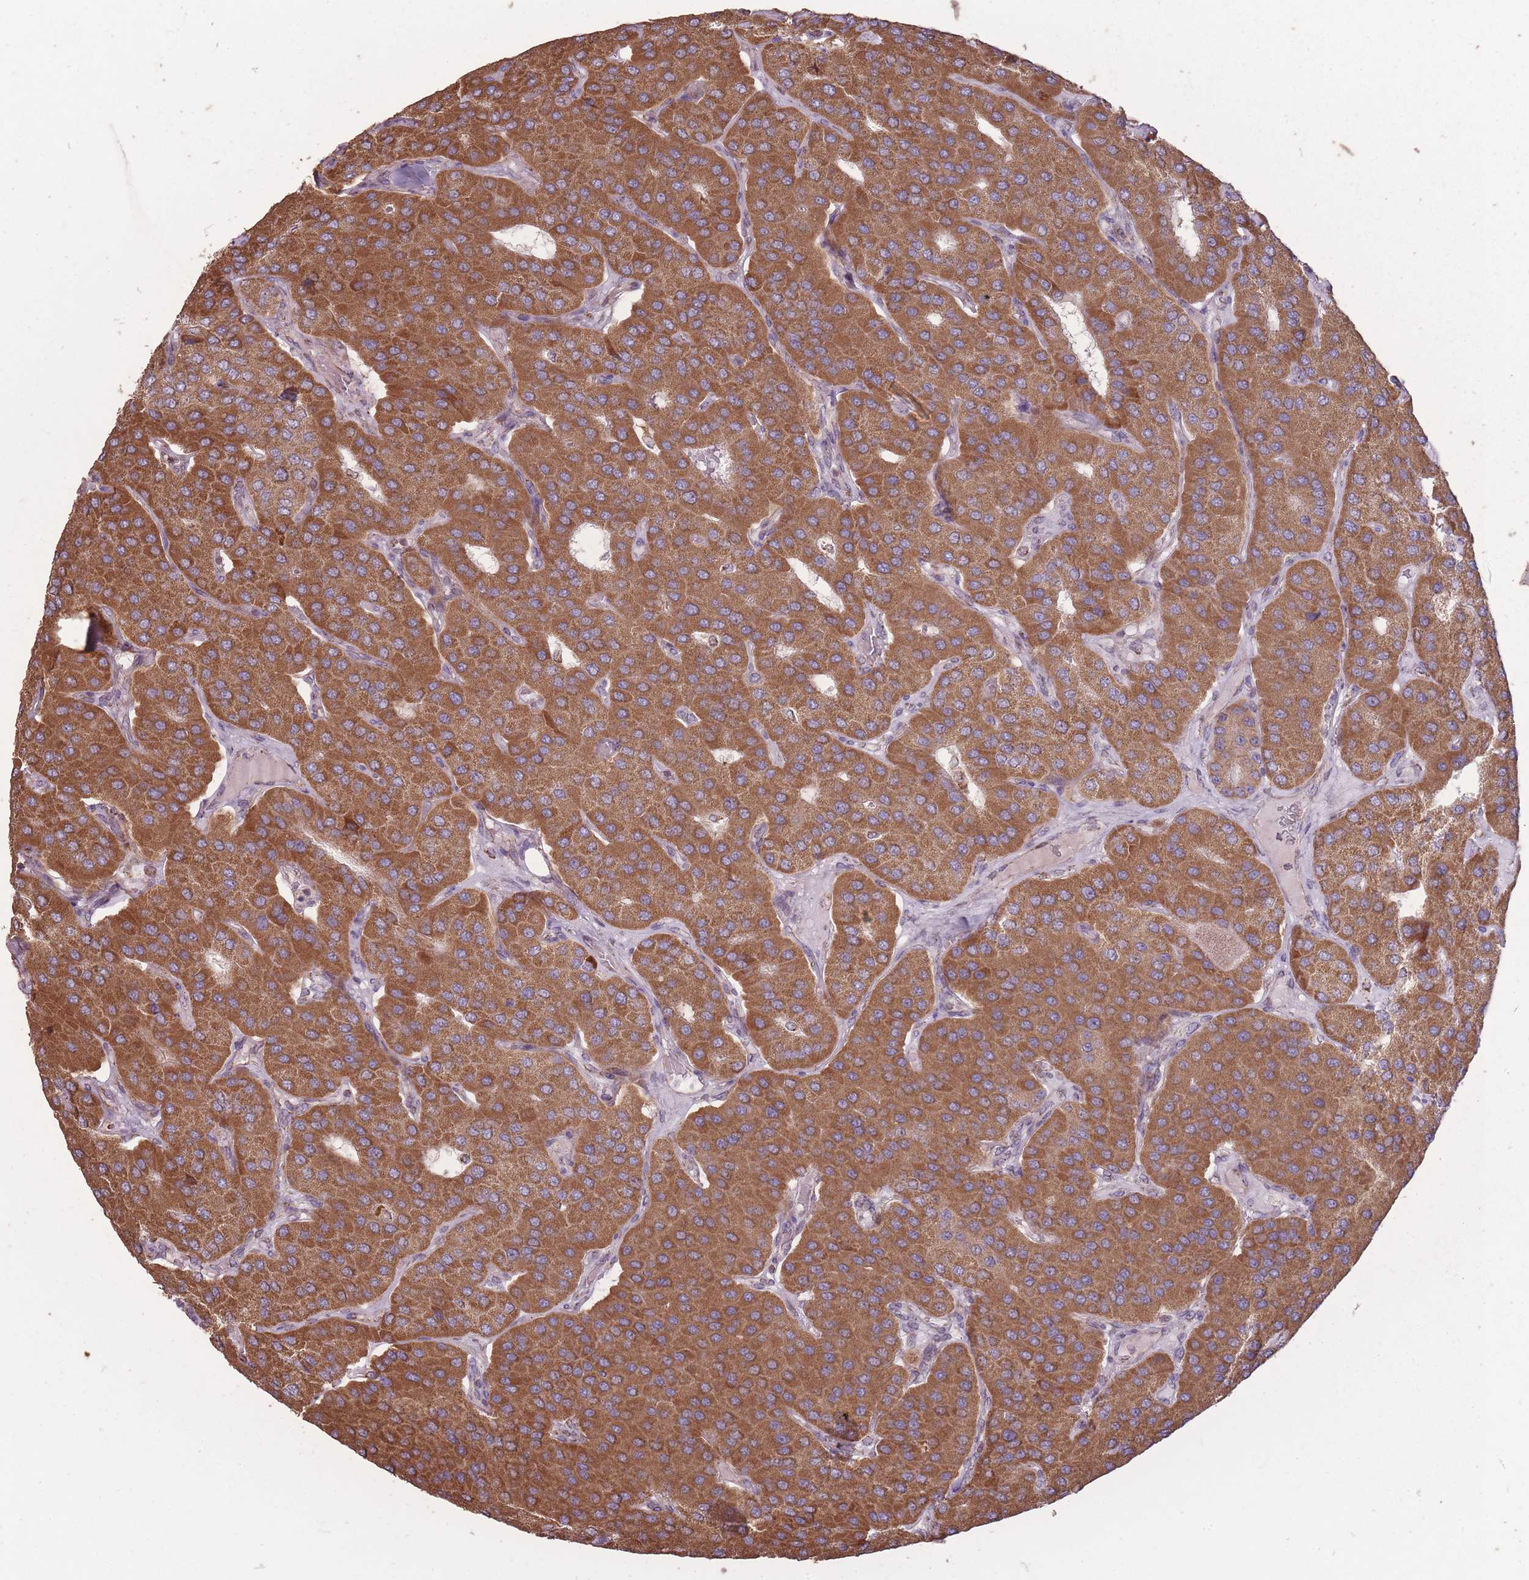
{"staining": {"intensity": "strong", "quantity": ">75%", "location": "cytoplasmic/membranous"}, "tissue": "parathyroid gland", "cell_type": "Glandular cells", "image_type": "normal", "snomed": [{"axis": "morphology", "description": "Normal tissue, NOS"}, {"axis": "morphology", "description": "Adenoma, NOS"}, {"axis": "topography", "description": "Parathyroid gland"}], "caption": "Protein staining displays strong cytoplasmic/membranous positivity in approximately >75% of glandular cells in unremarkable parathyroid gland.", "gene": "CNOT8", "patient": {"sex": "female", "age": 86}}